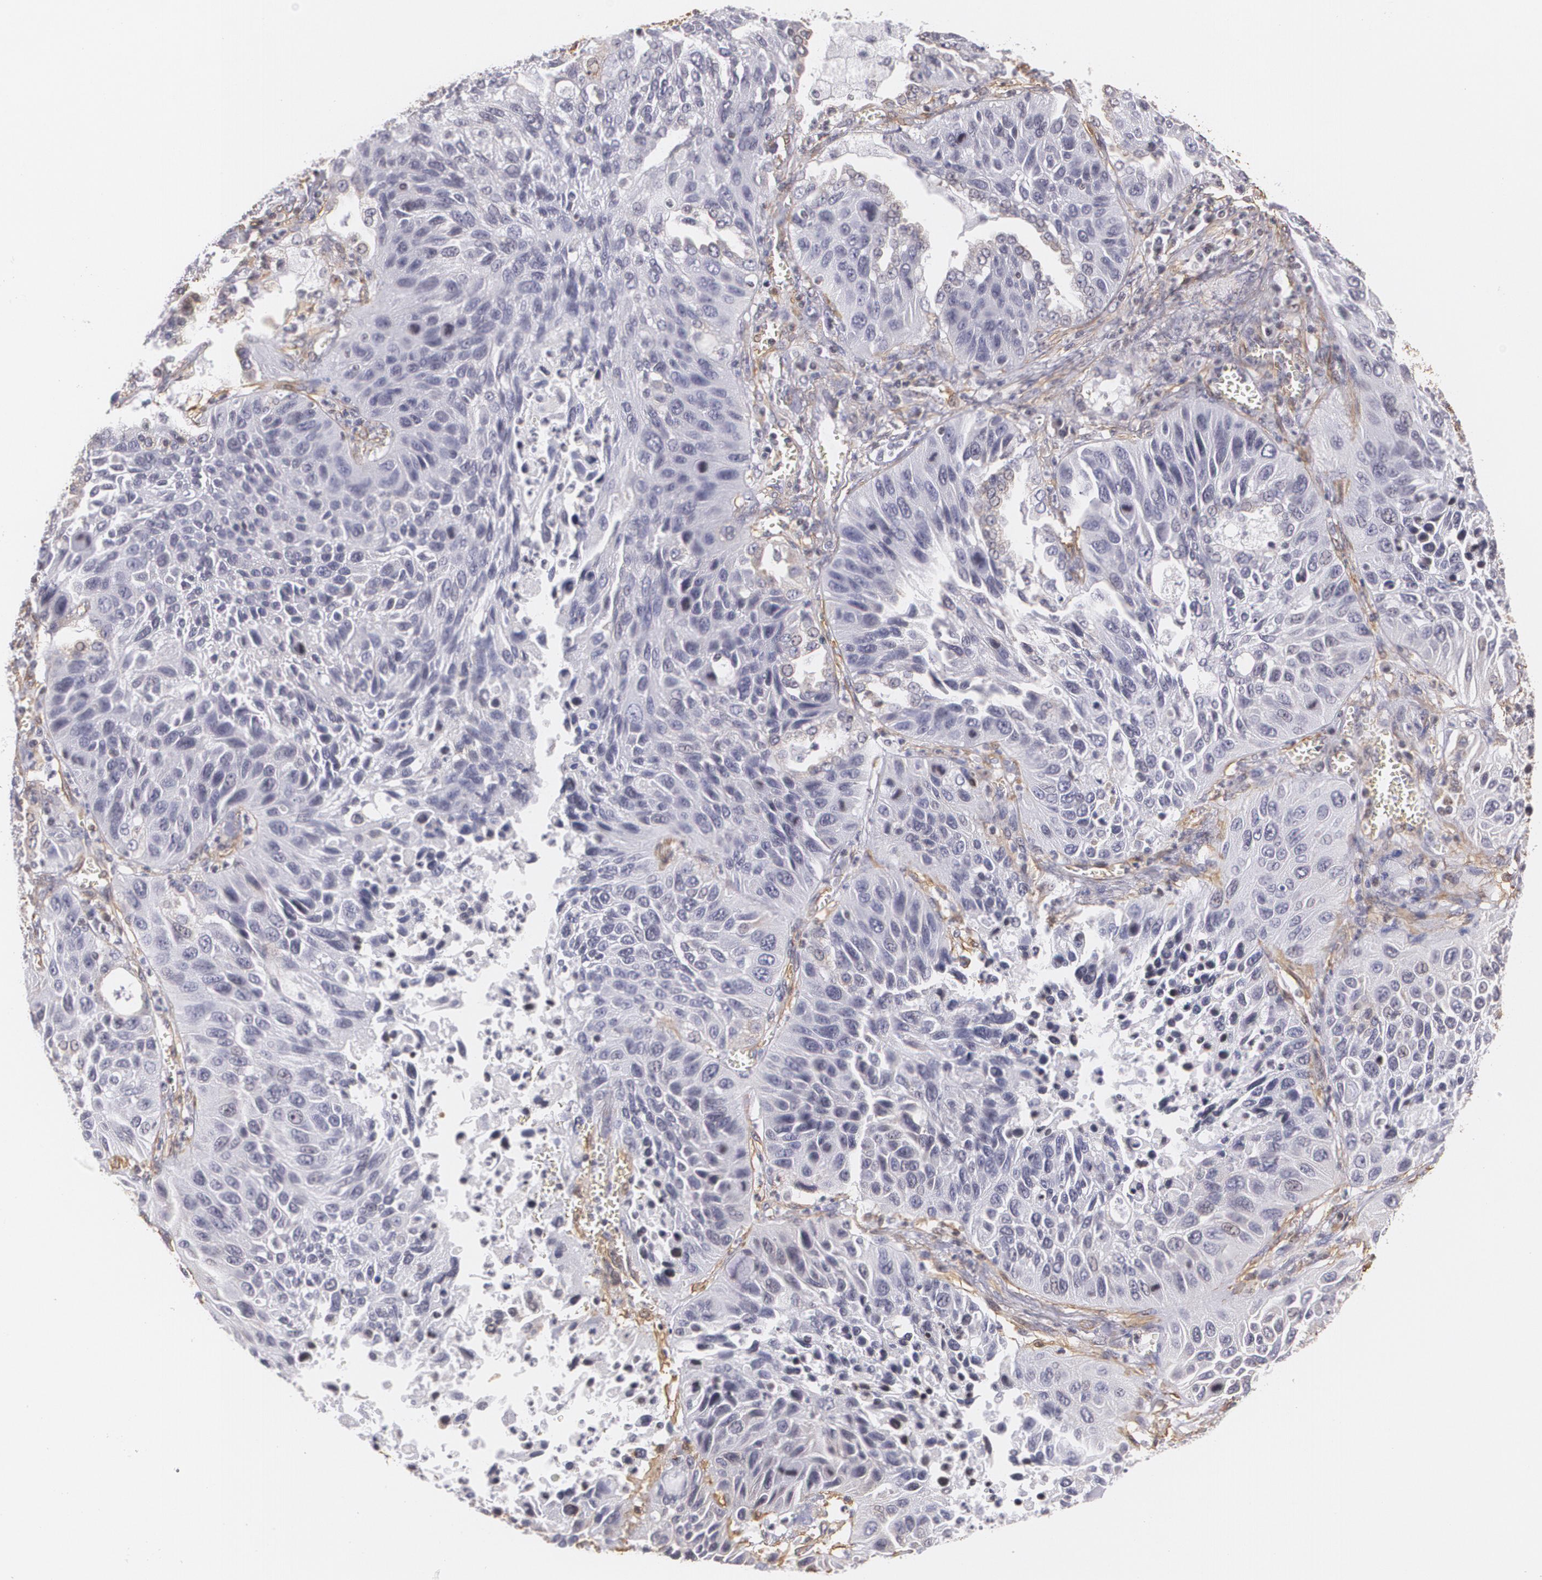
{"staining": {"intensity": "negative", "quantity": "none", "location": "none"}, "tissue": "lung cancer", "cell_type": "Tumor cells", "image_type": "cancer", "snomed": [{"axis": "morphology", "description": "Squamous cell carcinoma, NOS"}, {"axis": "topography", "description": "Lung"}], "caption": "Immunohistochemical staining of squamous cell carcinoma (lung) displays no significant expression in tumor cells.", "gene": "VAMP1", "patient": {"sex": "female", "age": 76}}